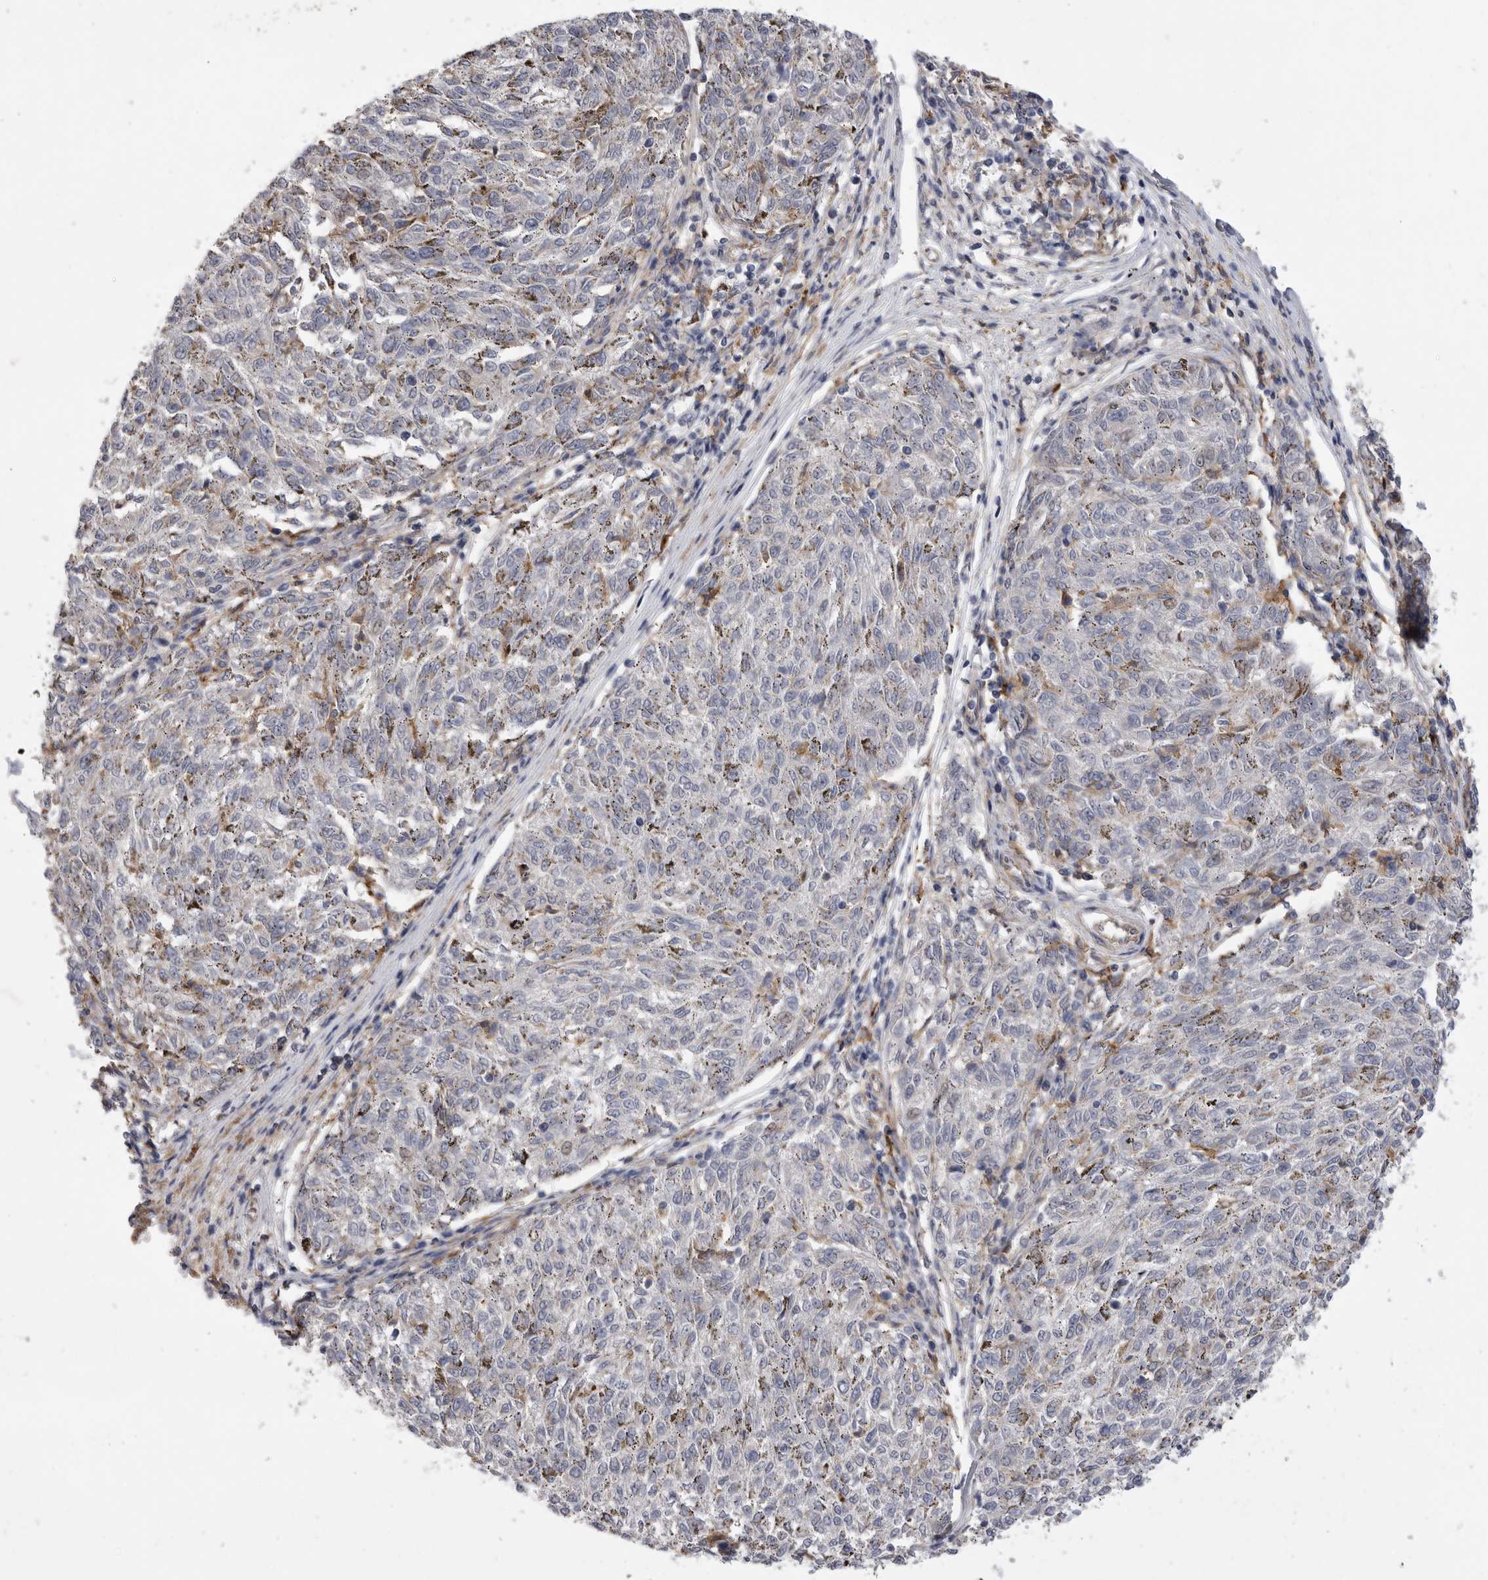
{"staining": {"intensity": "negative", "quantity": "none", "location": "none"}, "tissue": "melanoma", "cell_type": "Tumor cells", "image_type": "cancer", "snomed": [{"axis": "morphology", "description": "Malignant melanoma, NOS"}, {"axis": "topography", "description": "Skin"}], "caption": "There is no significant staining in tumor cells of melanoma.", "gene": "SIGLEC10", "patient": {"sex": "female", "age": 72}}